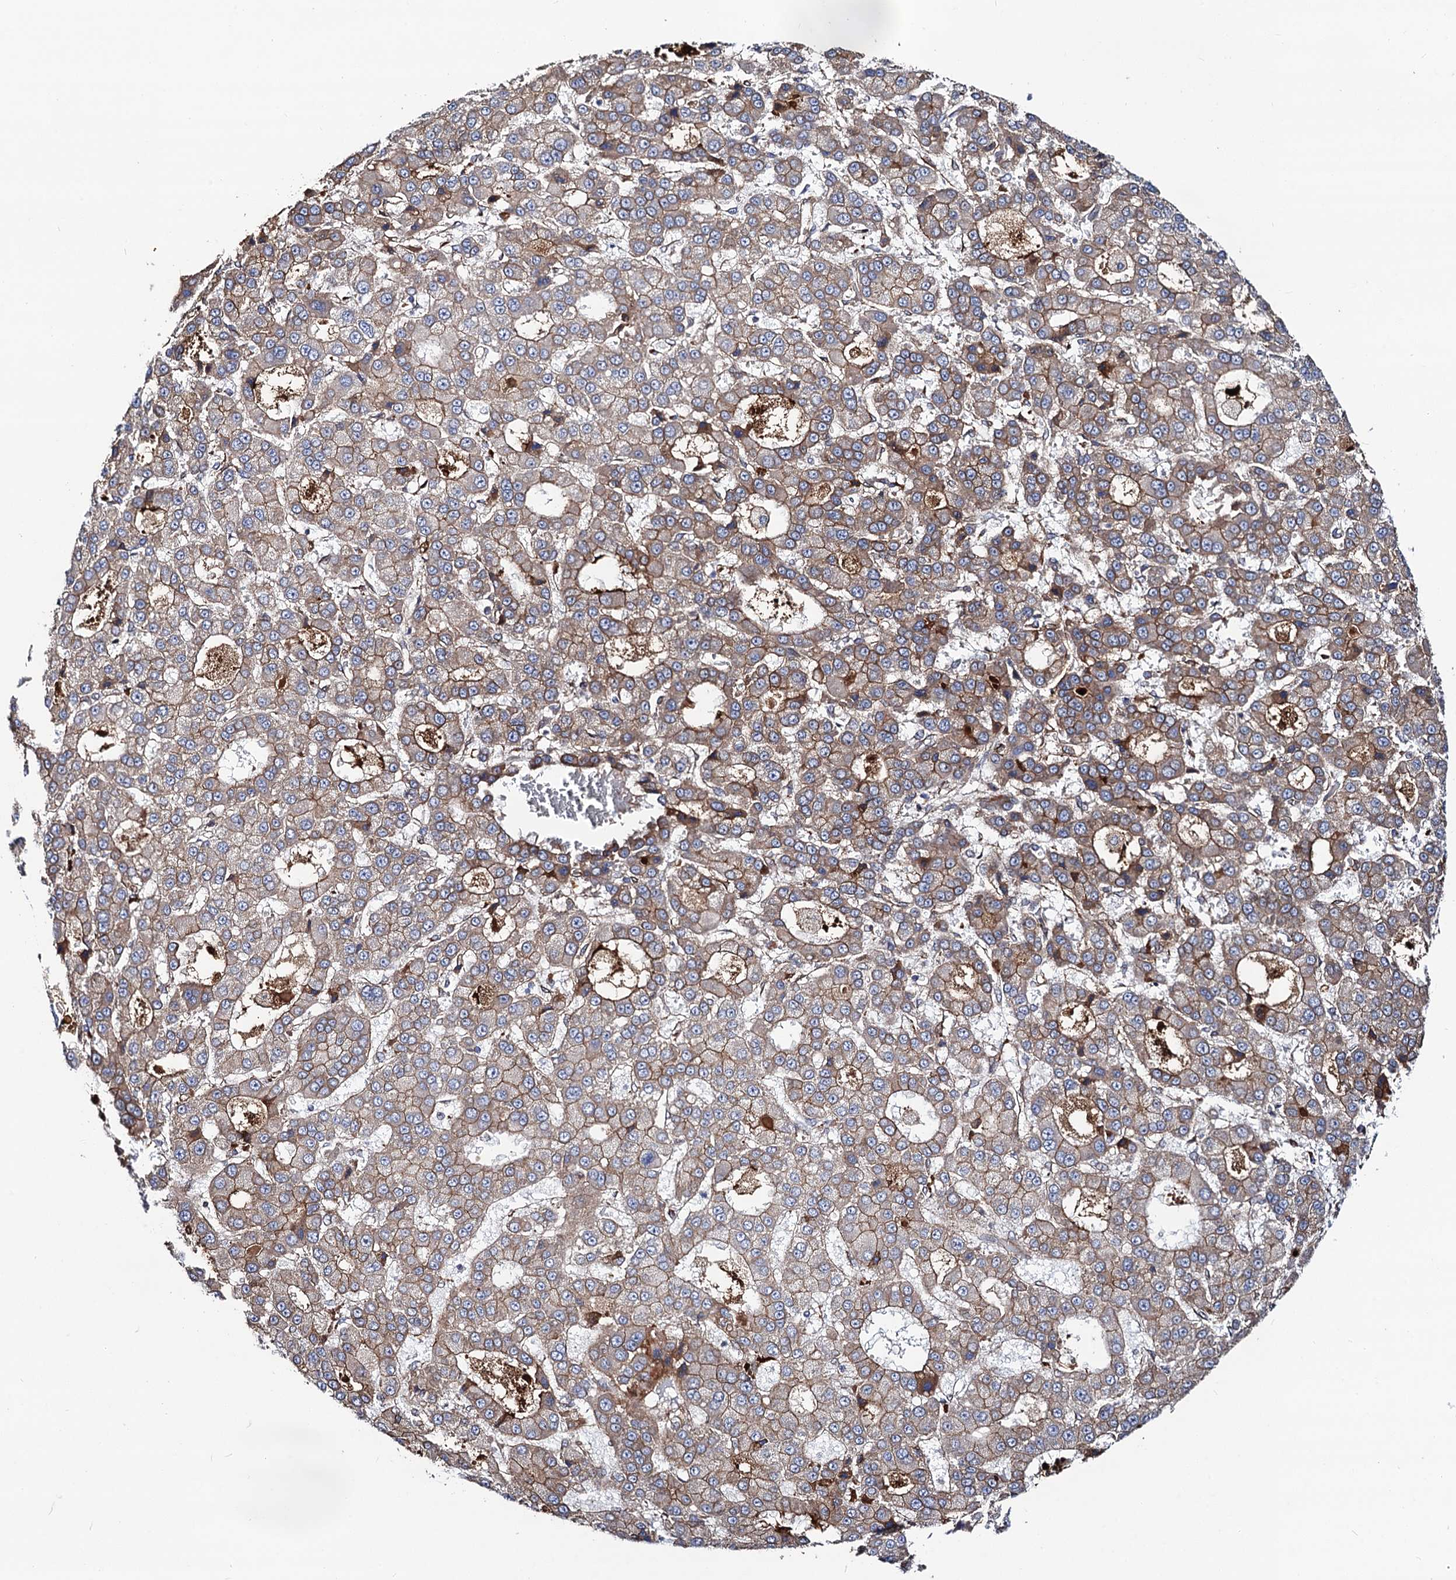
{"staining": {"intensity": "moderate", "quantity": ">75%", "location": "cytoplasmic/membranous"}, "tissue": "liver cancer", "cell_type": "Tumor cells", "image_type": "cancer", "snomed": [{"axis": "morphology", "description": "Carcinoma, Hepatocellular, NOS"}, {"axis": "topography", "description": "Liver"}], "caption": "Brown immunohistochemical staining in human liver hepatocellular carcinoma displays moderate cytoplasmic/membranous expression in about >75% of tumor cells.", "gene": "CIP2A", "patient": {"sex": "male", "age": 70}}